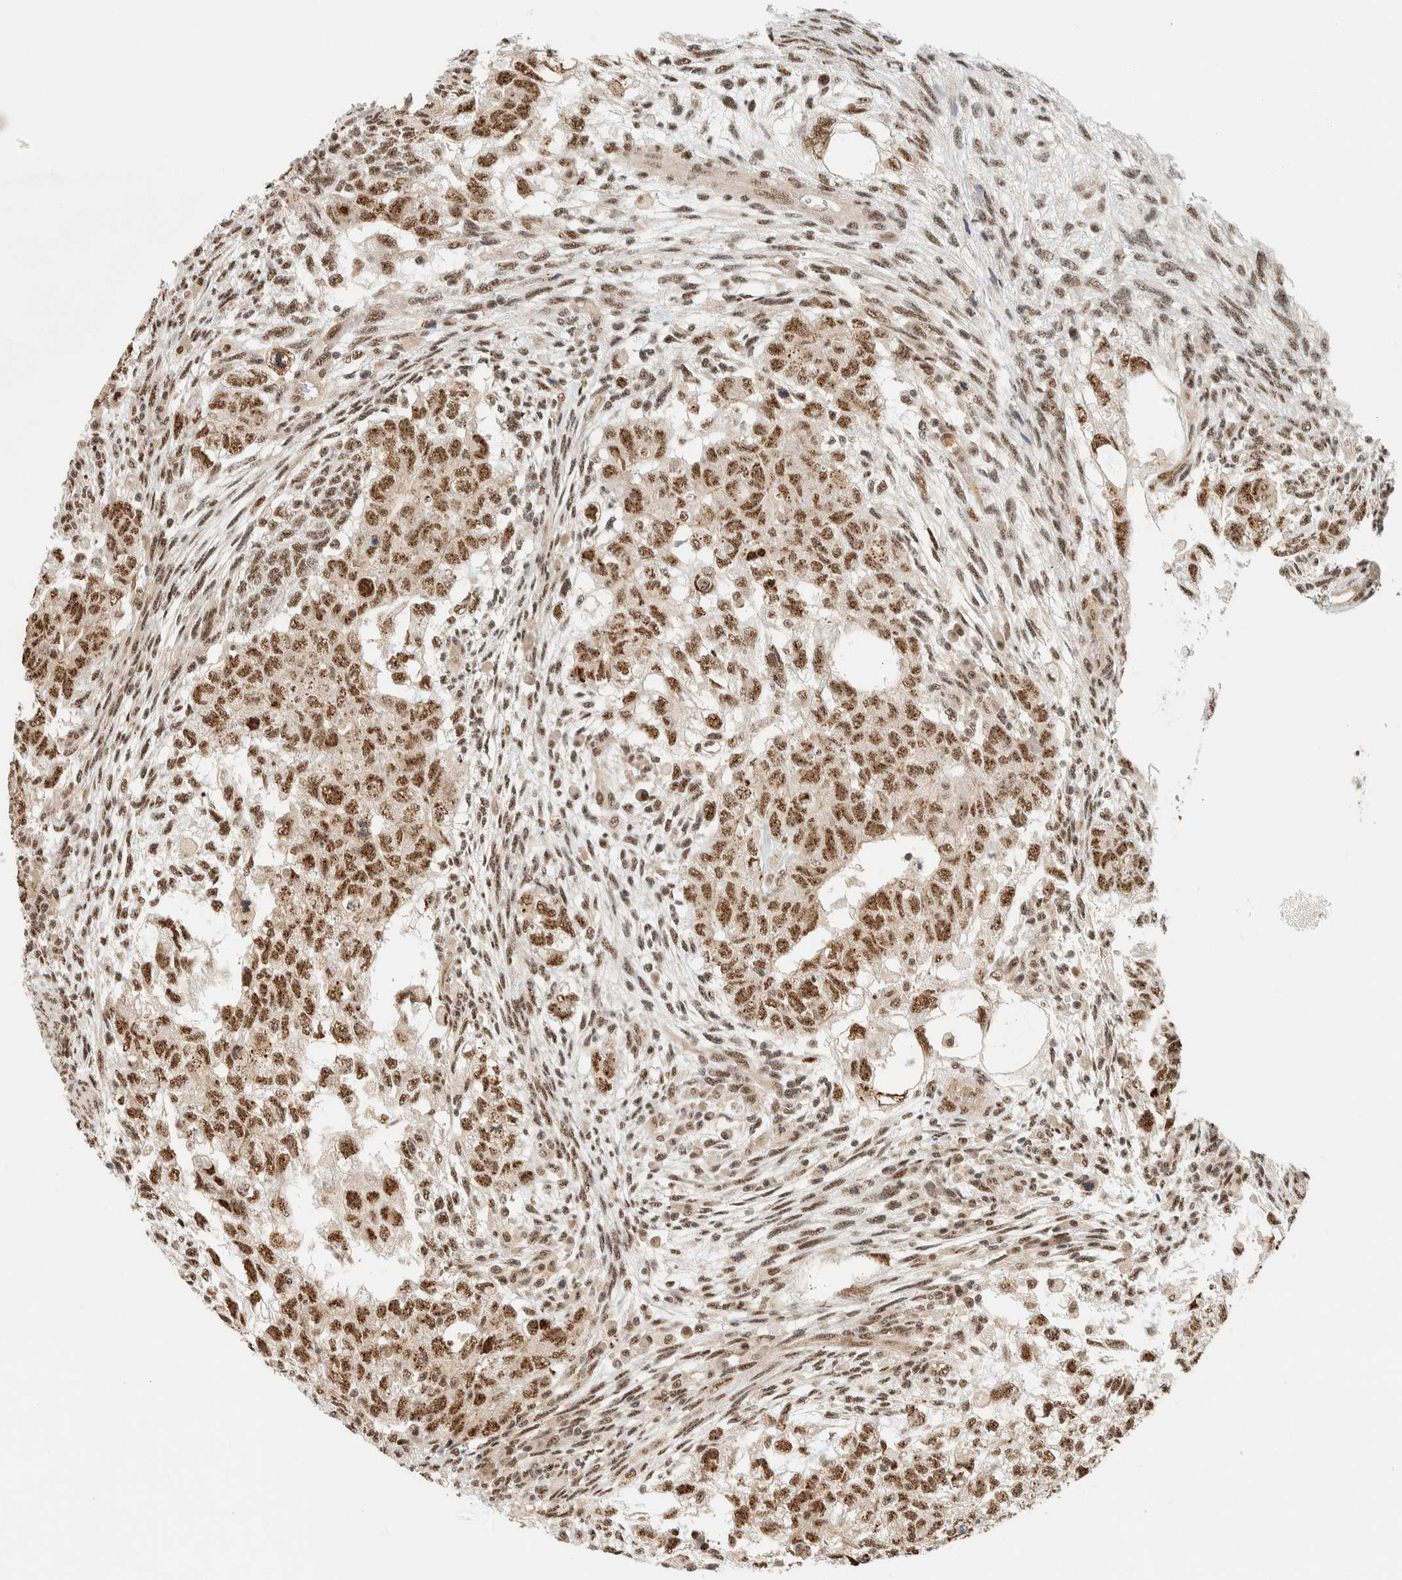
{"staining": {"intensity": "moderate", "quantity": ">75%", "location": "nuclear"}, "tissue": "testis cancer", "cell_type": "Tumor cells", "image_type": "cancer", "snomed": [{"axis": "morphology", "description": "Normal tissue, NOS"}, {"axis": "morphology", "description": "Carcinoma, Embryonal, NOS"}, {"axis": "topography", "description": "Testis"}], "caption": "The immunohistochemical stain highlights moderate nuclear expression in tumor cells of embryonal carcinoma (testis) tissue.", "gene": "SIK1", "patient": {"sex": "male", "age": 36}}